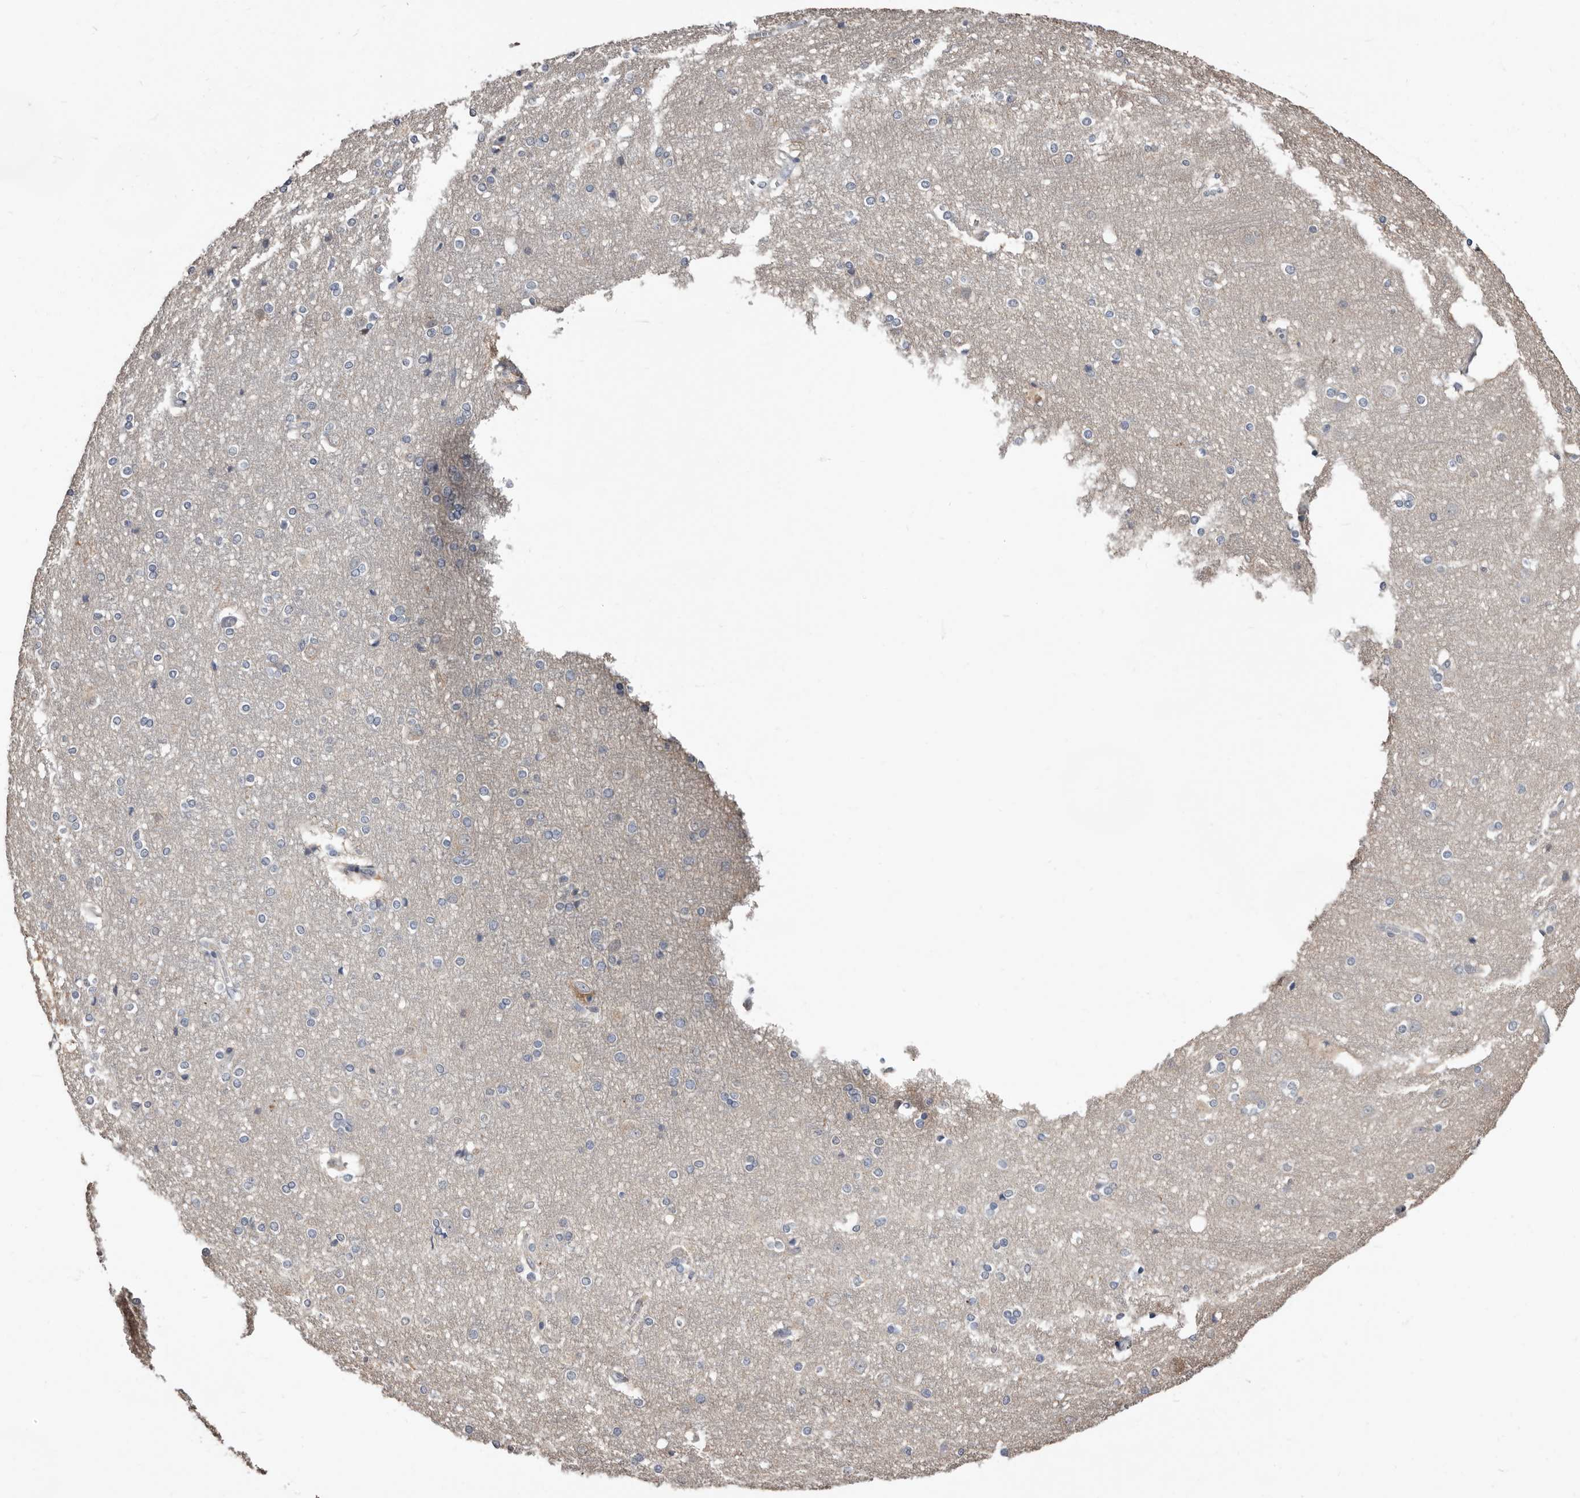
{"staining": {"intensity": "negative", "quantity": "none", "location": "none"}, "tissue": "cerebral cortex", "cell_type": "Endothelial cells", "image_type": "normal", "snomed": [{"axis": "morphology", "description": "Normal tissue, NOS"}, {"axis": "topography", "description": "Cerebral cortex"}], "caption": "Photomicrograph shows no significant protein expression in endothelial cells of benign cerebral cortex. Brightfield microscopy of immunohistochemistry (IHC) stained with DAB (3,3'-diaminobenzidine) (brown) and hematoxylin (blue), captured at high magnification.", "gene": "MRPL18", "patient": {"sex": "male", "age": 54}}